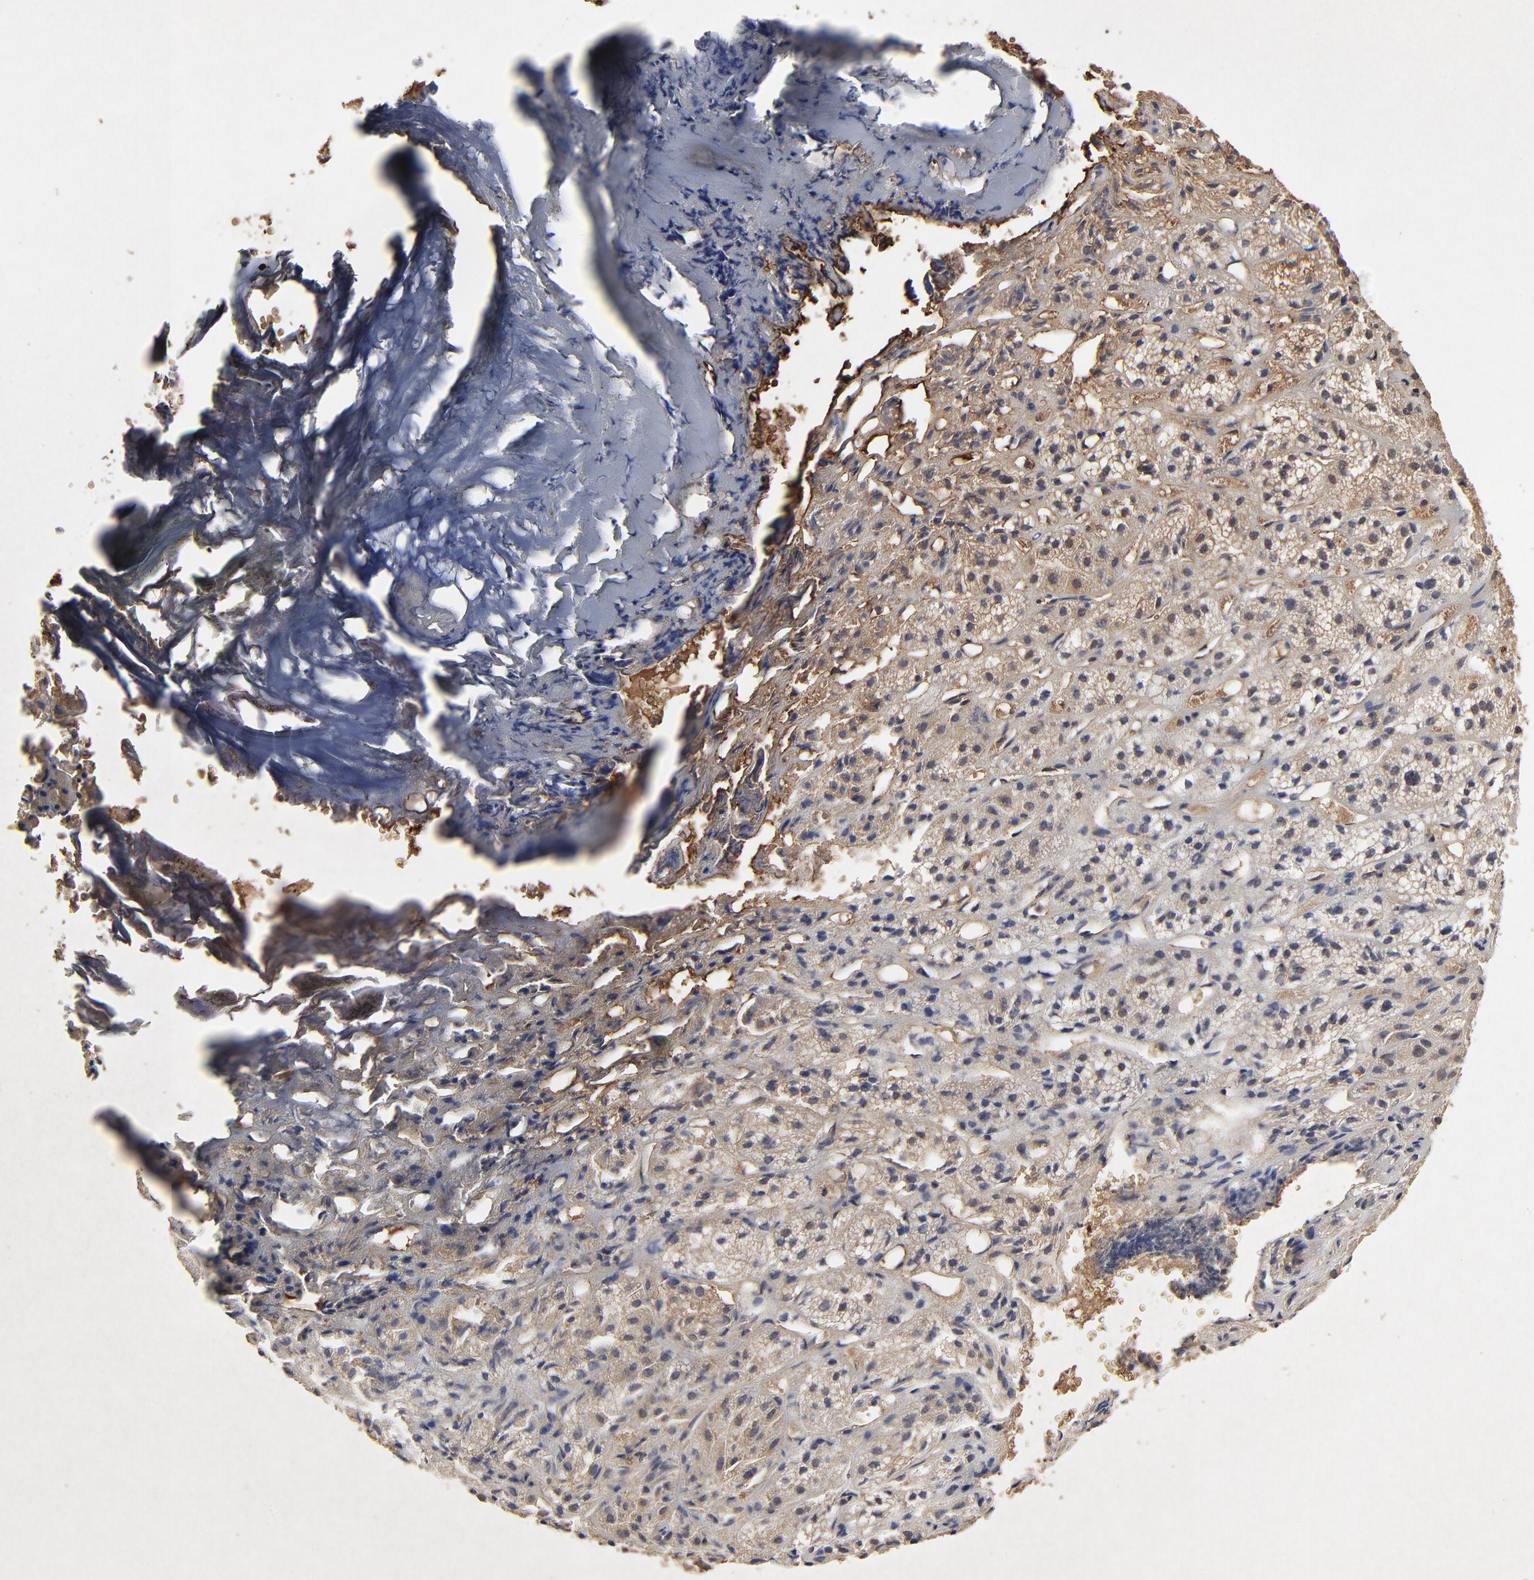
{"staining": {"intensity": "weak", "quantity": "<25%", "location": "cytoplasmic/membranous"}, "tissue": "adrenal gland", "cell_type": "Glandular cells", "image_type": "normal", "snomed": [{"axis": "morphology", "description": "Normal tissue, NOS"}, {"axis": "topography", "description": "Adrenal gland"}], "caption": "Normal adrenal gland was stained to show a protein in brown. There is no significant staining in glandular cells. Nuclei are stained in blue.", "gene": "PAG1", "patient": {"sex": "female", "age": 71}}